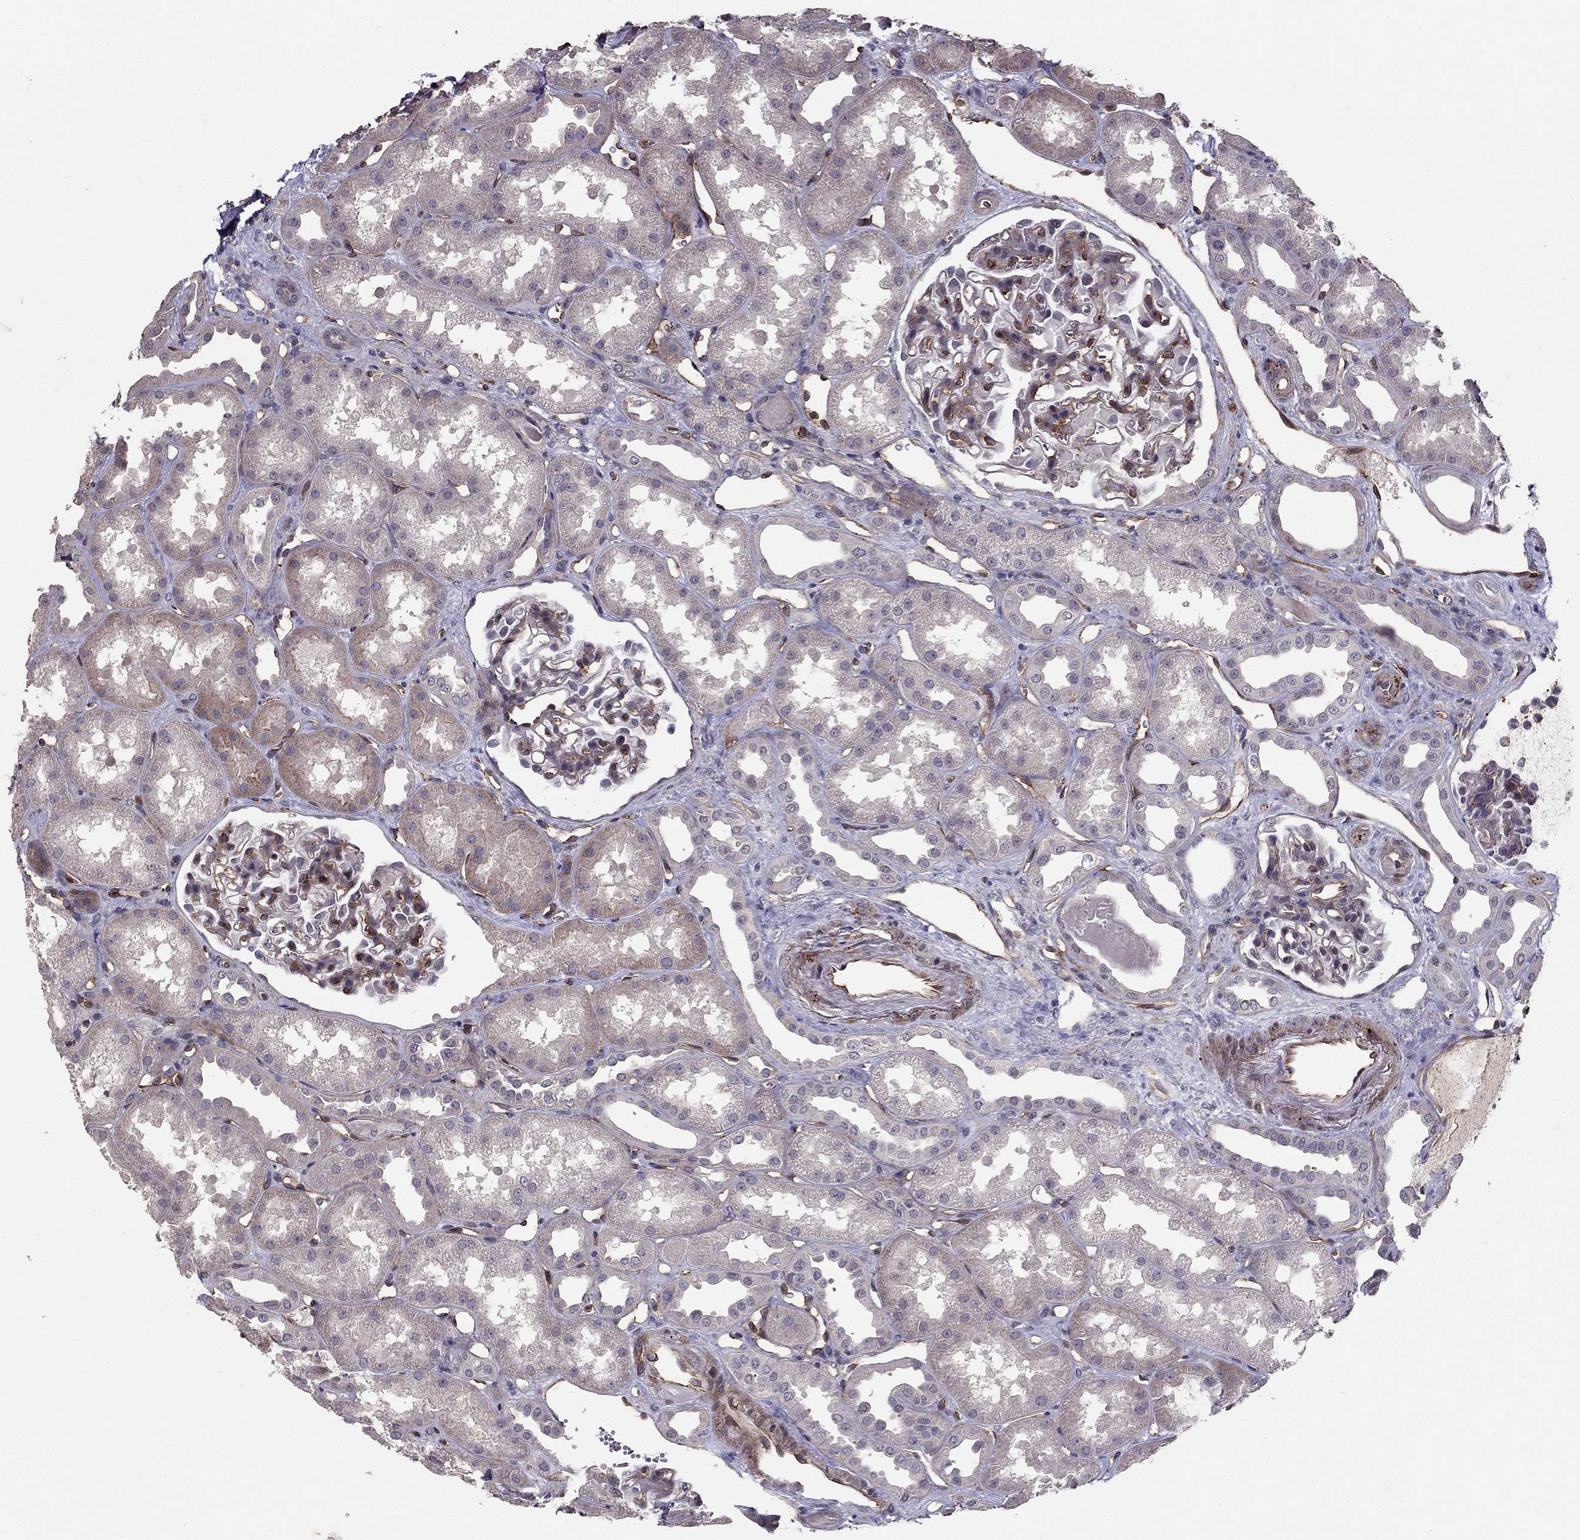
{"staining": {"intensity": "moderate", "quantity": "25%-75%", "location": "cytoplasmic/membranous"}, "tissue": "kidney", "cell_type": "Cells in glomeruli", "image_type": "normal", "snomed": [{"axis": "morphology", "description": "Normal tissue, NOS"}, {"axis": "topography", "description": "Kidney"}], "caption": "A high-resolution histopathology image shows IHC staining of unremarkable kidney, which displays moderate cytoplasmic/membranous staining in about 25%-75% of cells in glomeruli.", "gene": "RASIP1", "patient": {"sex": "male", "age": 61}}